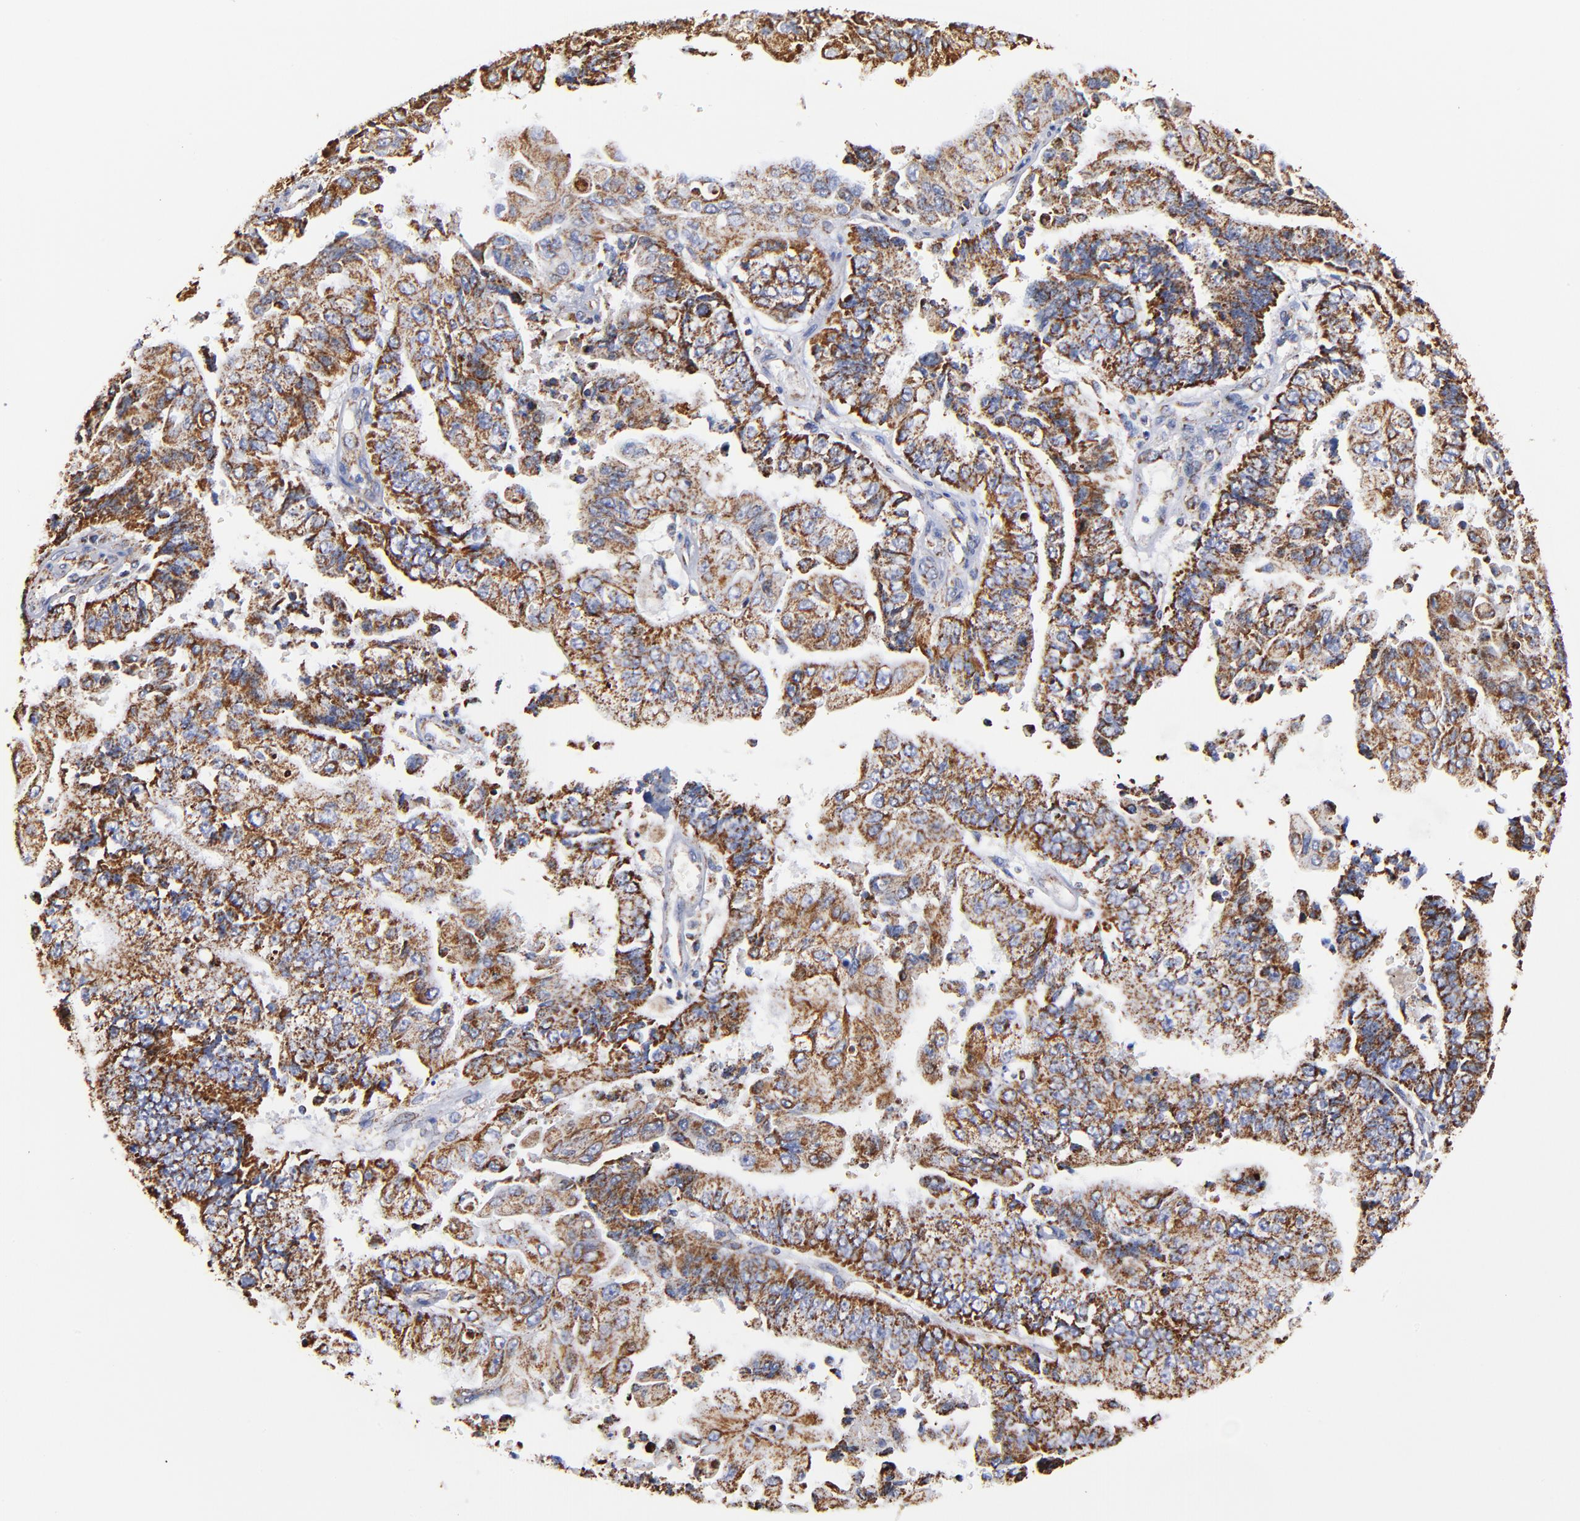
{"staining": {"intensity": "strong", "quantity": ">75%", "location": "cytoplasmic/membranous"}, "tissue": "endometrial cancer", "cell_type": "Tumor cells", "image_type": "cancer", "snomed": [{"axis": "morphology", "description": "Adenocarcinoma, NOS"}, {"axis": "topography", "description": "Endometrium"}], "caption": "Immunohistochemical staining of endometrial cancer reveals high levels of strong cytoplasmic/membranous positivity in approximately >75% of tumor cells.", "gene": "PHB1", "patient": {"sex": "female", "age": 75}}